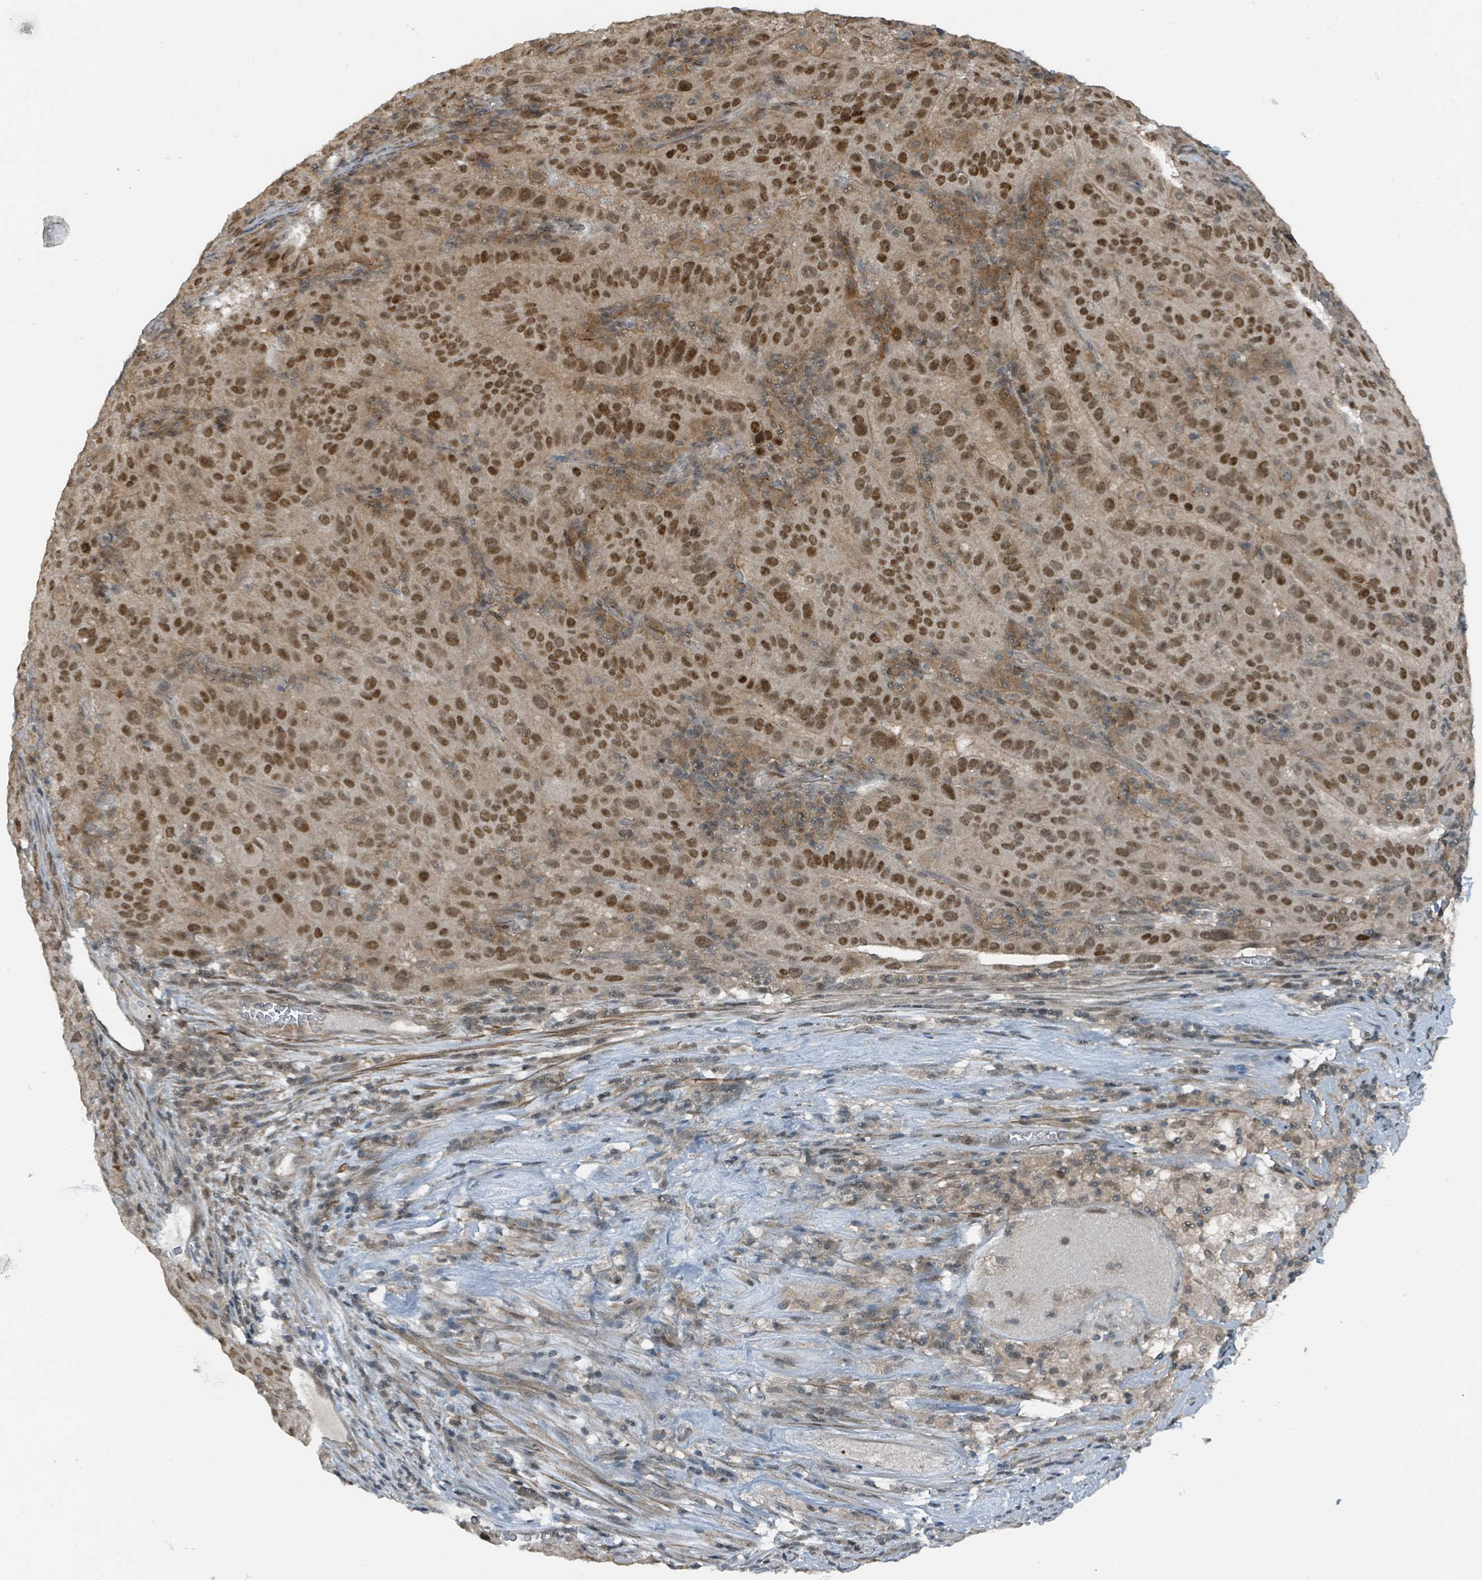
{"staining": {"intensity": "strong", "quantity": ">75%", "location": "nuclear"}, "tissue": "pancreatic cancer", "cell_type": "Tumor cells", "image_type": "cancer", "snomed": [{"axis": "morphology", "description": "Adenocarcinoma, NOS"}, {"axis": "topography", "description": "Pancreas"}], "caption": "Tumor cells display strong nuclear staining in about >75% of cells in pancreatic cancer (adenocarcinoma).", "gene": "PHIP", "patient": {"sex": "male", "age": 63}}